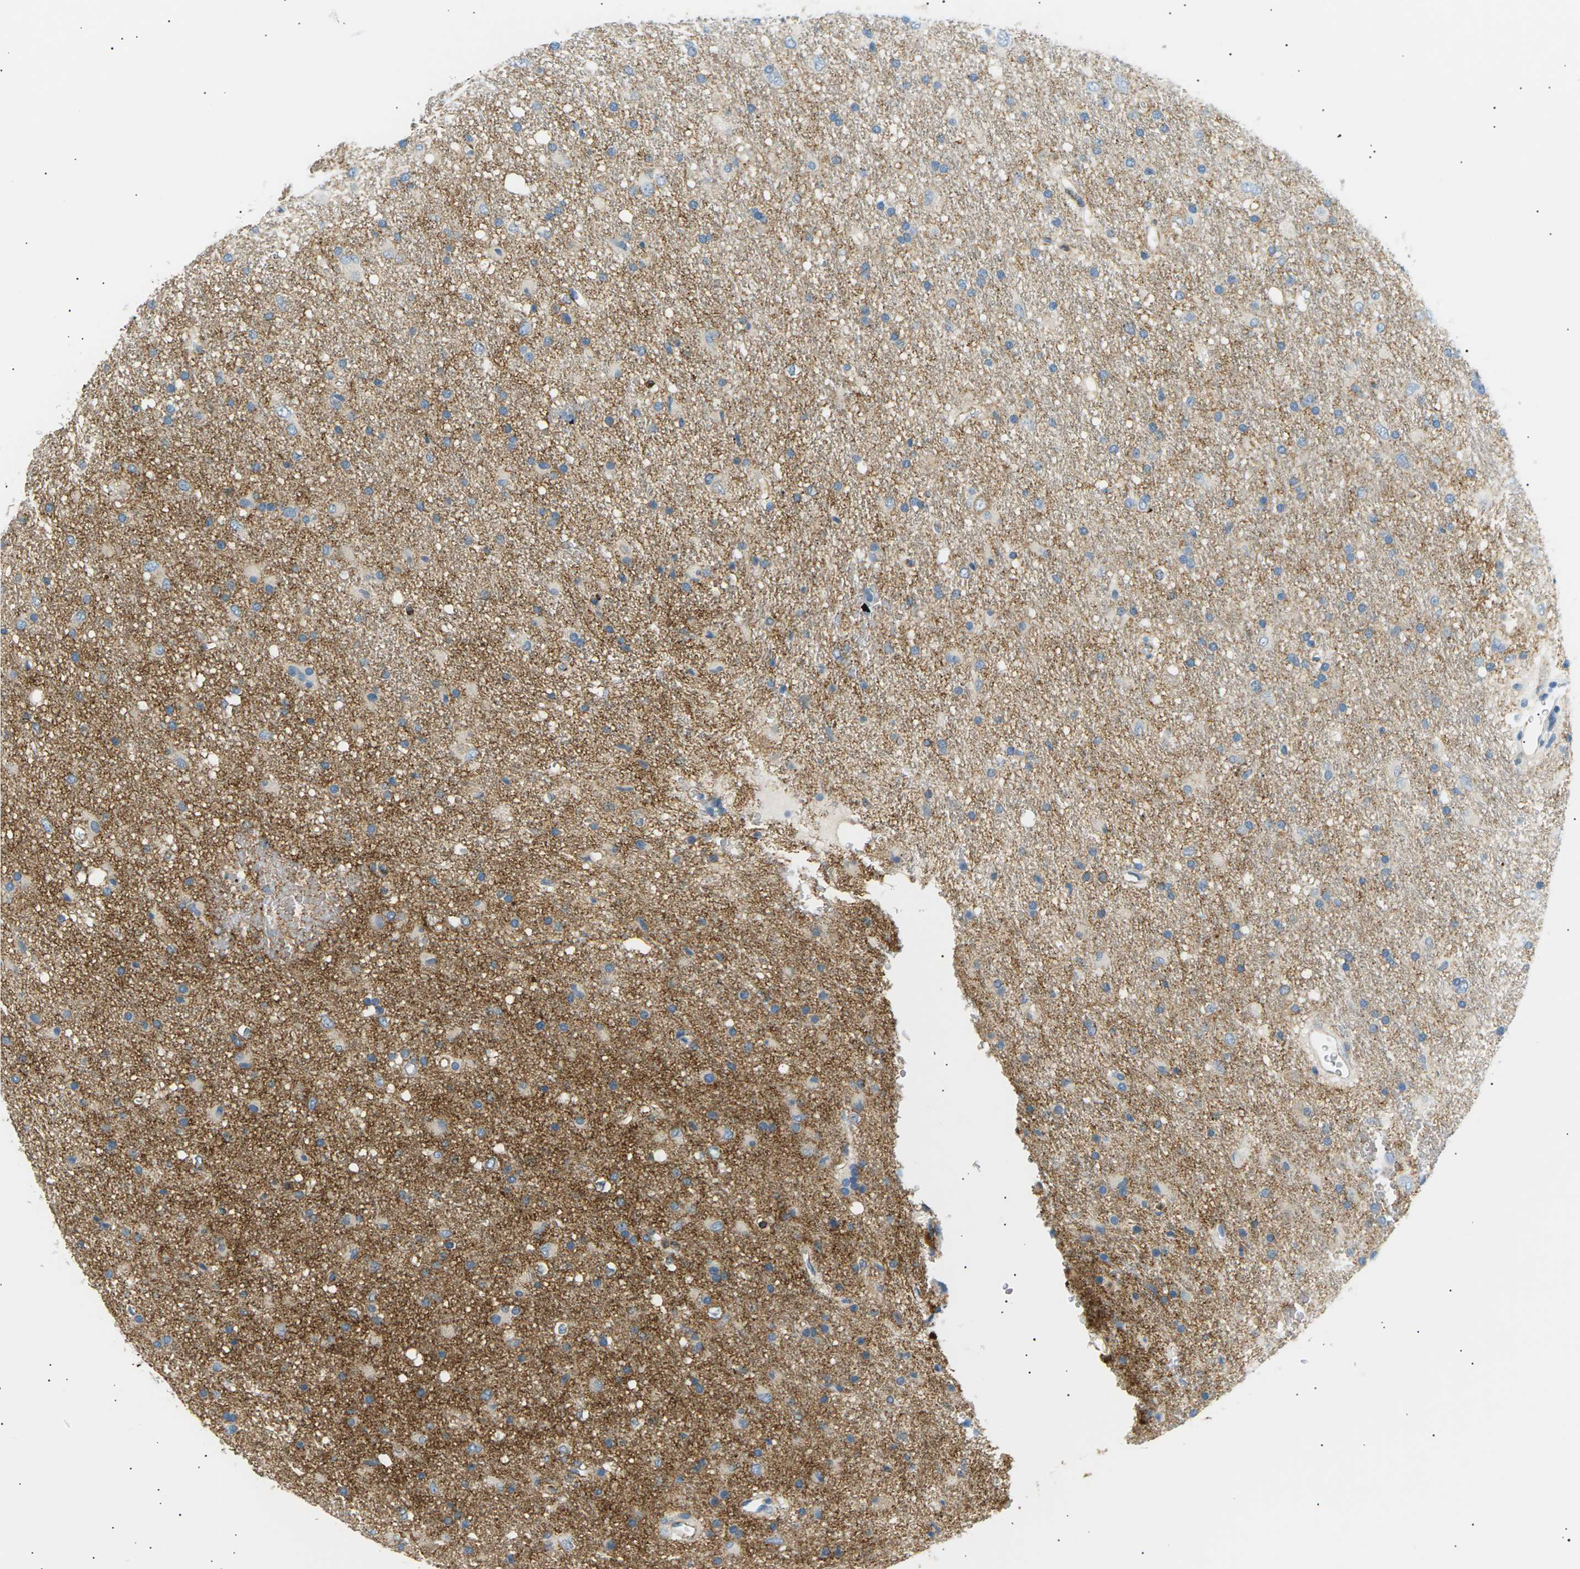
{"staining": {"intensity": "negative", "quantity": "none", "location": "none"}, "tissue": "glioma", "cell_type": "Tumor cells", "image_type": "cancer", "snomed": [{"axis": "morphology", "description": "Glioma, malignant, Low grade"}, {"axis": "topography", "description": "Brain"}], "caption": "High power microscopy histopathology image of an immunohistochemistry (IHC) image of glioma, revealing no significant staining in tumor cells. The staining is performed using DAB brown chromogen with nuclei counter-stained in using hematoxylin.", "gene": "SEPTIN5", "patient": {"sex": "male", "age": 77}}